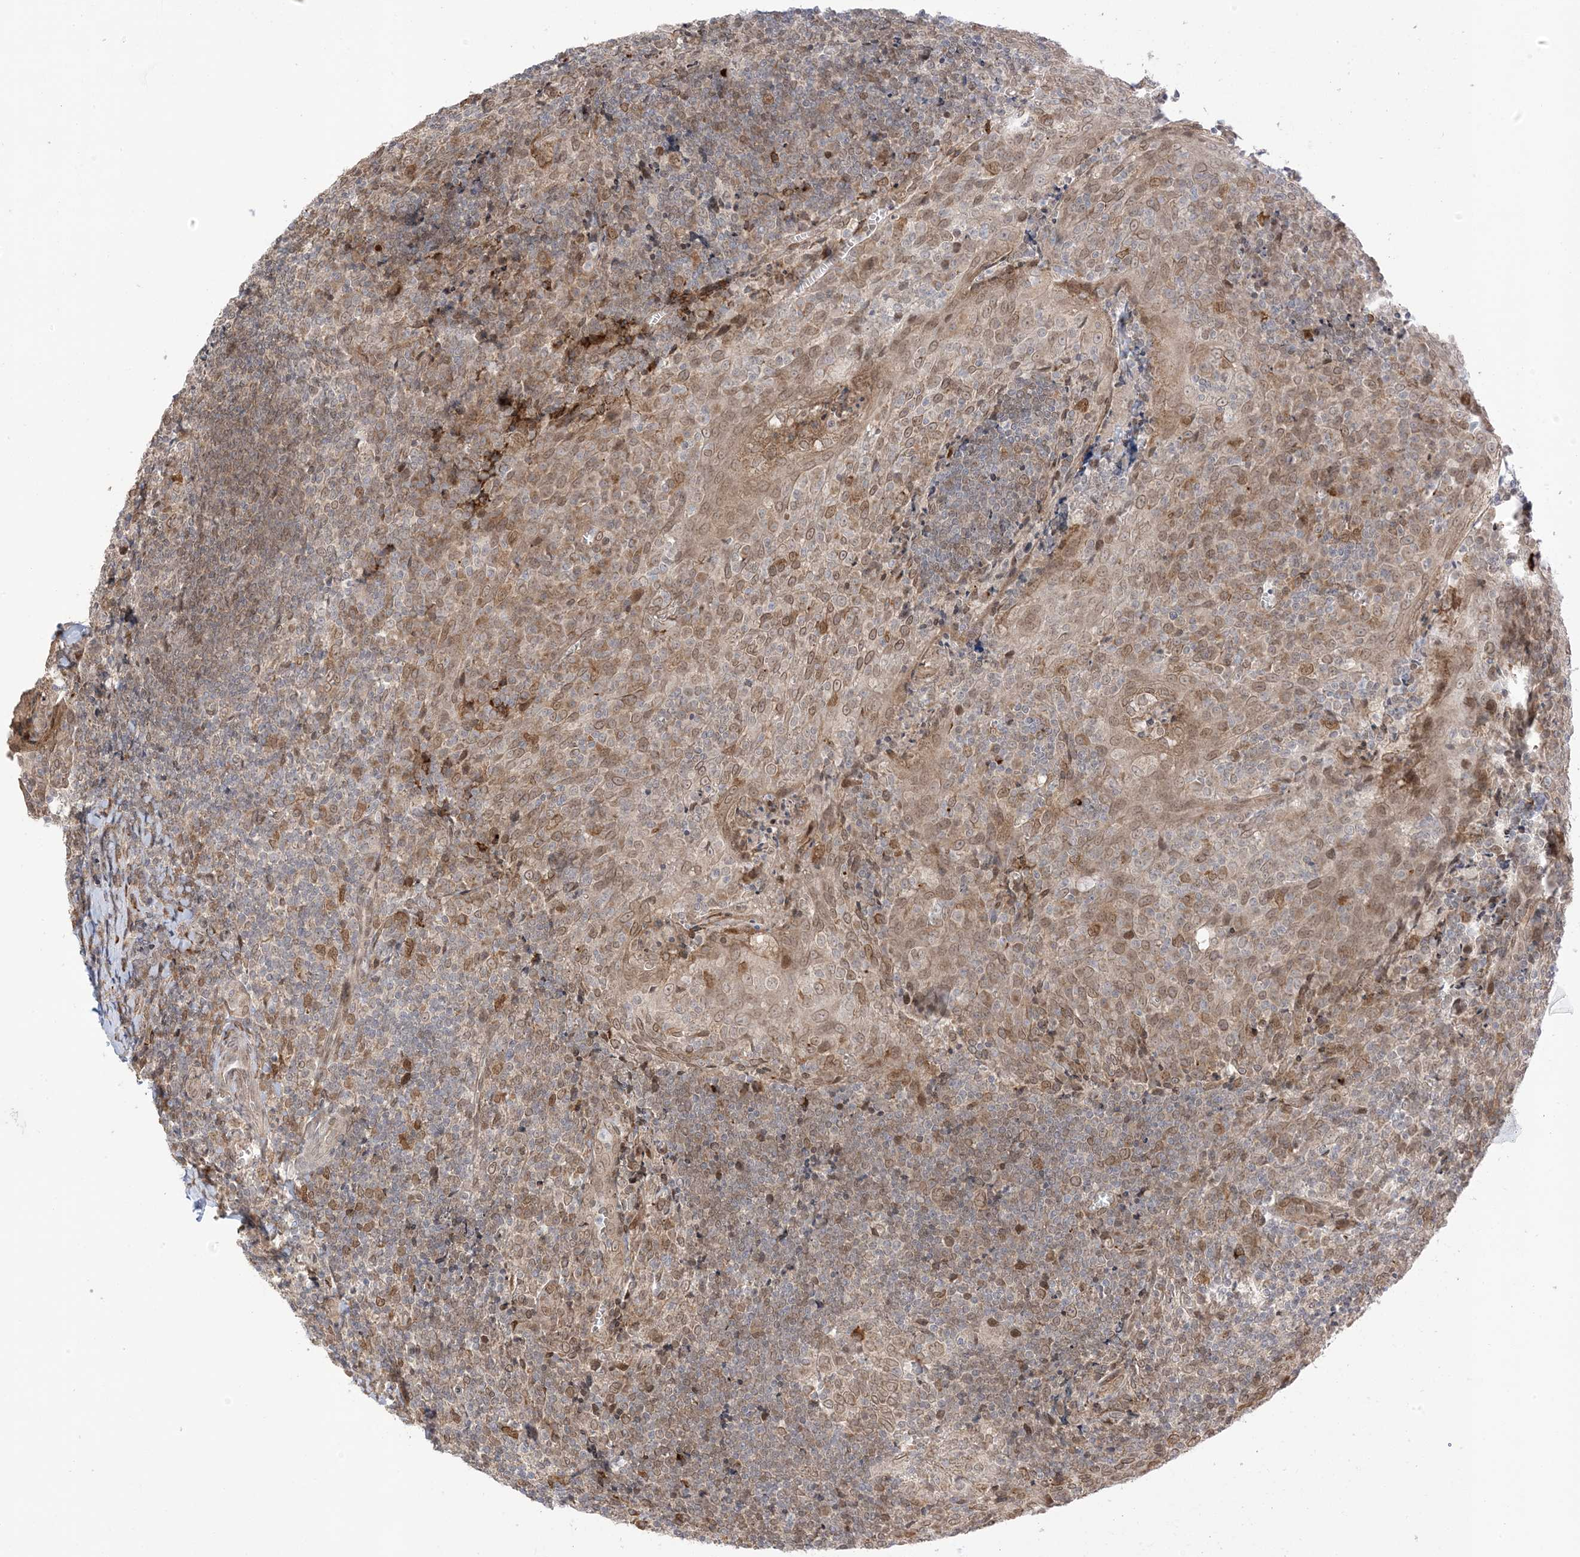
{"staining": {"intensity": "weak", "quantity": ">75%", "location": "cytoplasmic/membranous,nuclear"}, "tissue": "tonsil", "cell_type": "Germinal center cells", "image_type": "normal", "snomed": [{"axis": "morphology", "description": "Normal tissue, NOS"}, {"axis": "topography", "description": "Tonsil"}], "caption": "Unremarkable tonsil shows weak cytoplasmic/membranous,nuclear expression in approximately >75% of germinal center cells.", "gene": "UBE2E2", "patient": {"sex": "male", "age": 27}}